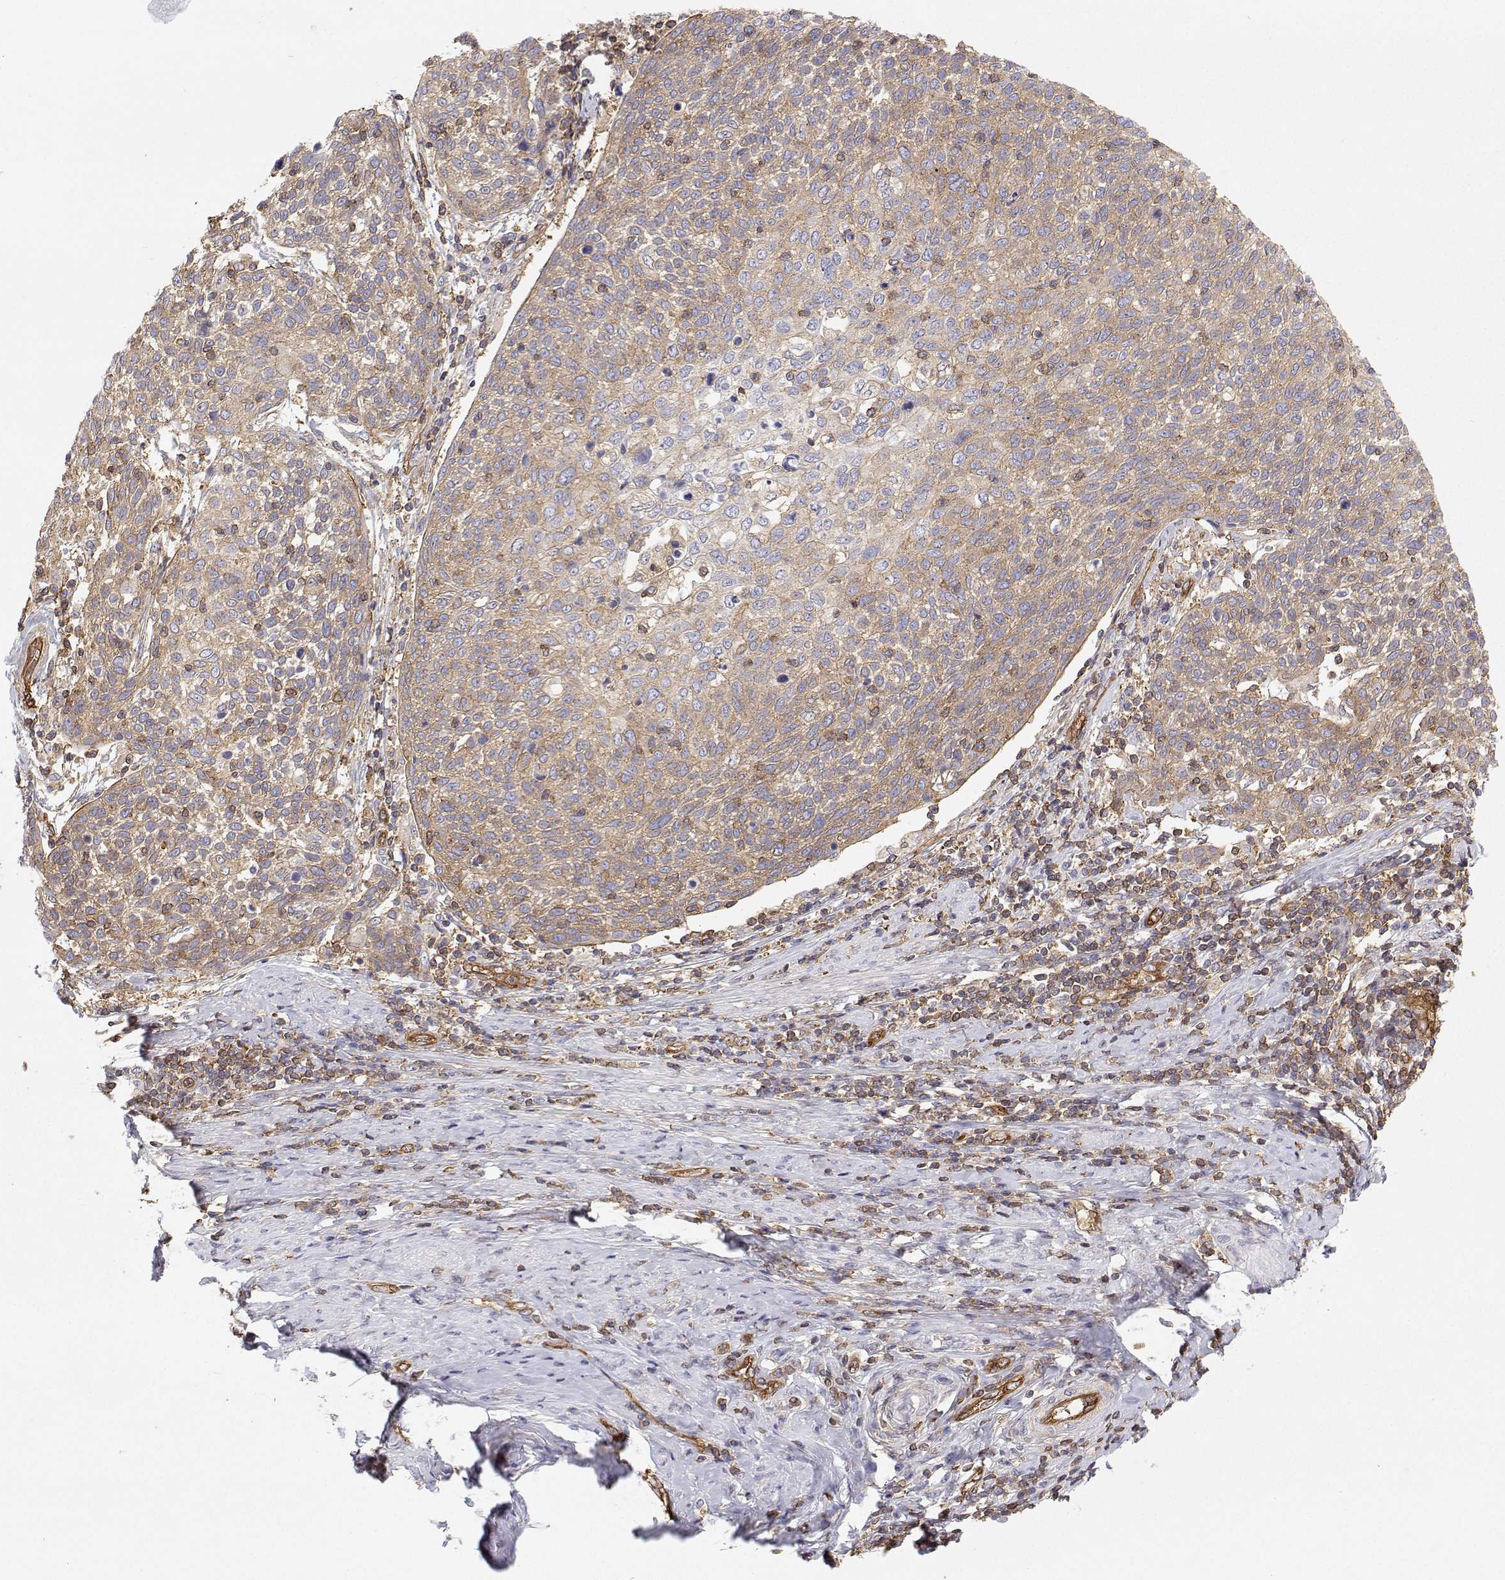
{"staining": {"intensity": "weak", "quantity": ">75%", "location": "cytoplasmic/membranous"}, "tissue": "cervical cancer", "cell_type": "Tumor cells", "image_type": "cancer", "snomed": [{"axis": "morphology", "description": "Squamous cell carcinoma, NOS"}, {"axis": "topography", "description": "Cervix"}], "caption": "Immunohistochemistry micrograph of cervical cancer stained for a protein (brown), which displays low levels of weak cytoplasmic/membranous positivity in about >75% of tumor cells.", "gene": "MYH9", "patient": {"sex": "female", "age": 61}}